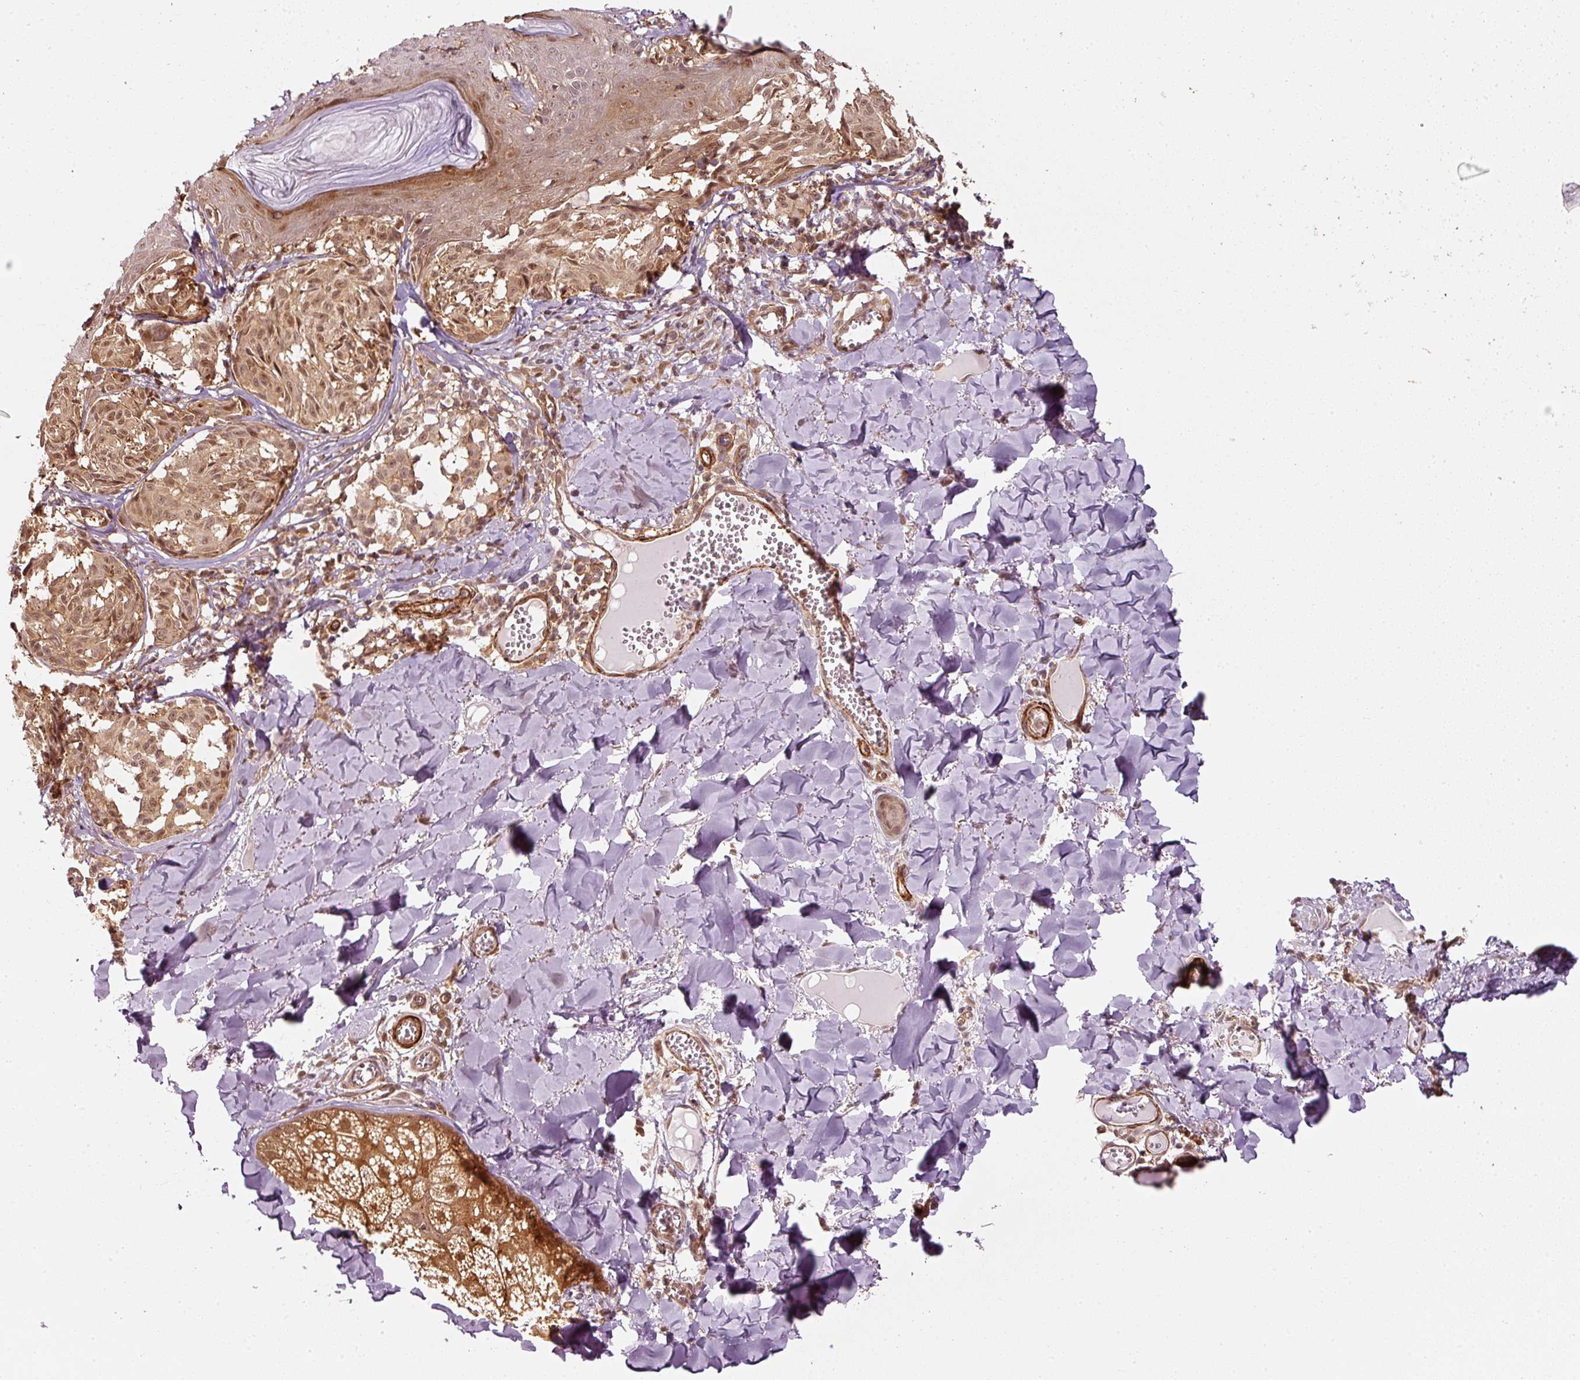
{"staining": {"intensity": "moderate", "quantity": ">75%", "location": "cytoplasmic/membranous,nuclear"}, "tissue": "melanoma", "cell_type": "Tumor cells", "image_type": "cancer", "snomed": [{"axis": "morphology", "description": "Malignant melanoma, NOS"}, {"axis": "topography", "description": "Skin"}], "caption": "A histopathology image of melanoma stained for a protein reveals moderate cytoplasmic/membranous and nuclear brown staining in tumor cells. (Brightfield microscopy of DAB IHC at high magnification).", "gene": "PSMD1", "patient": {"sex": "female", "age": 43}}